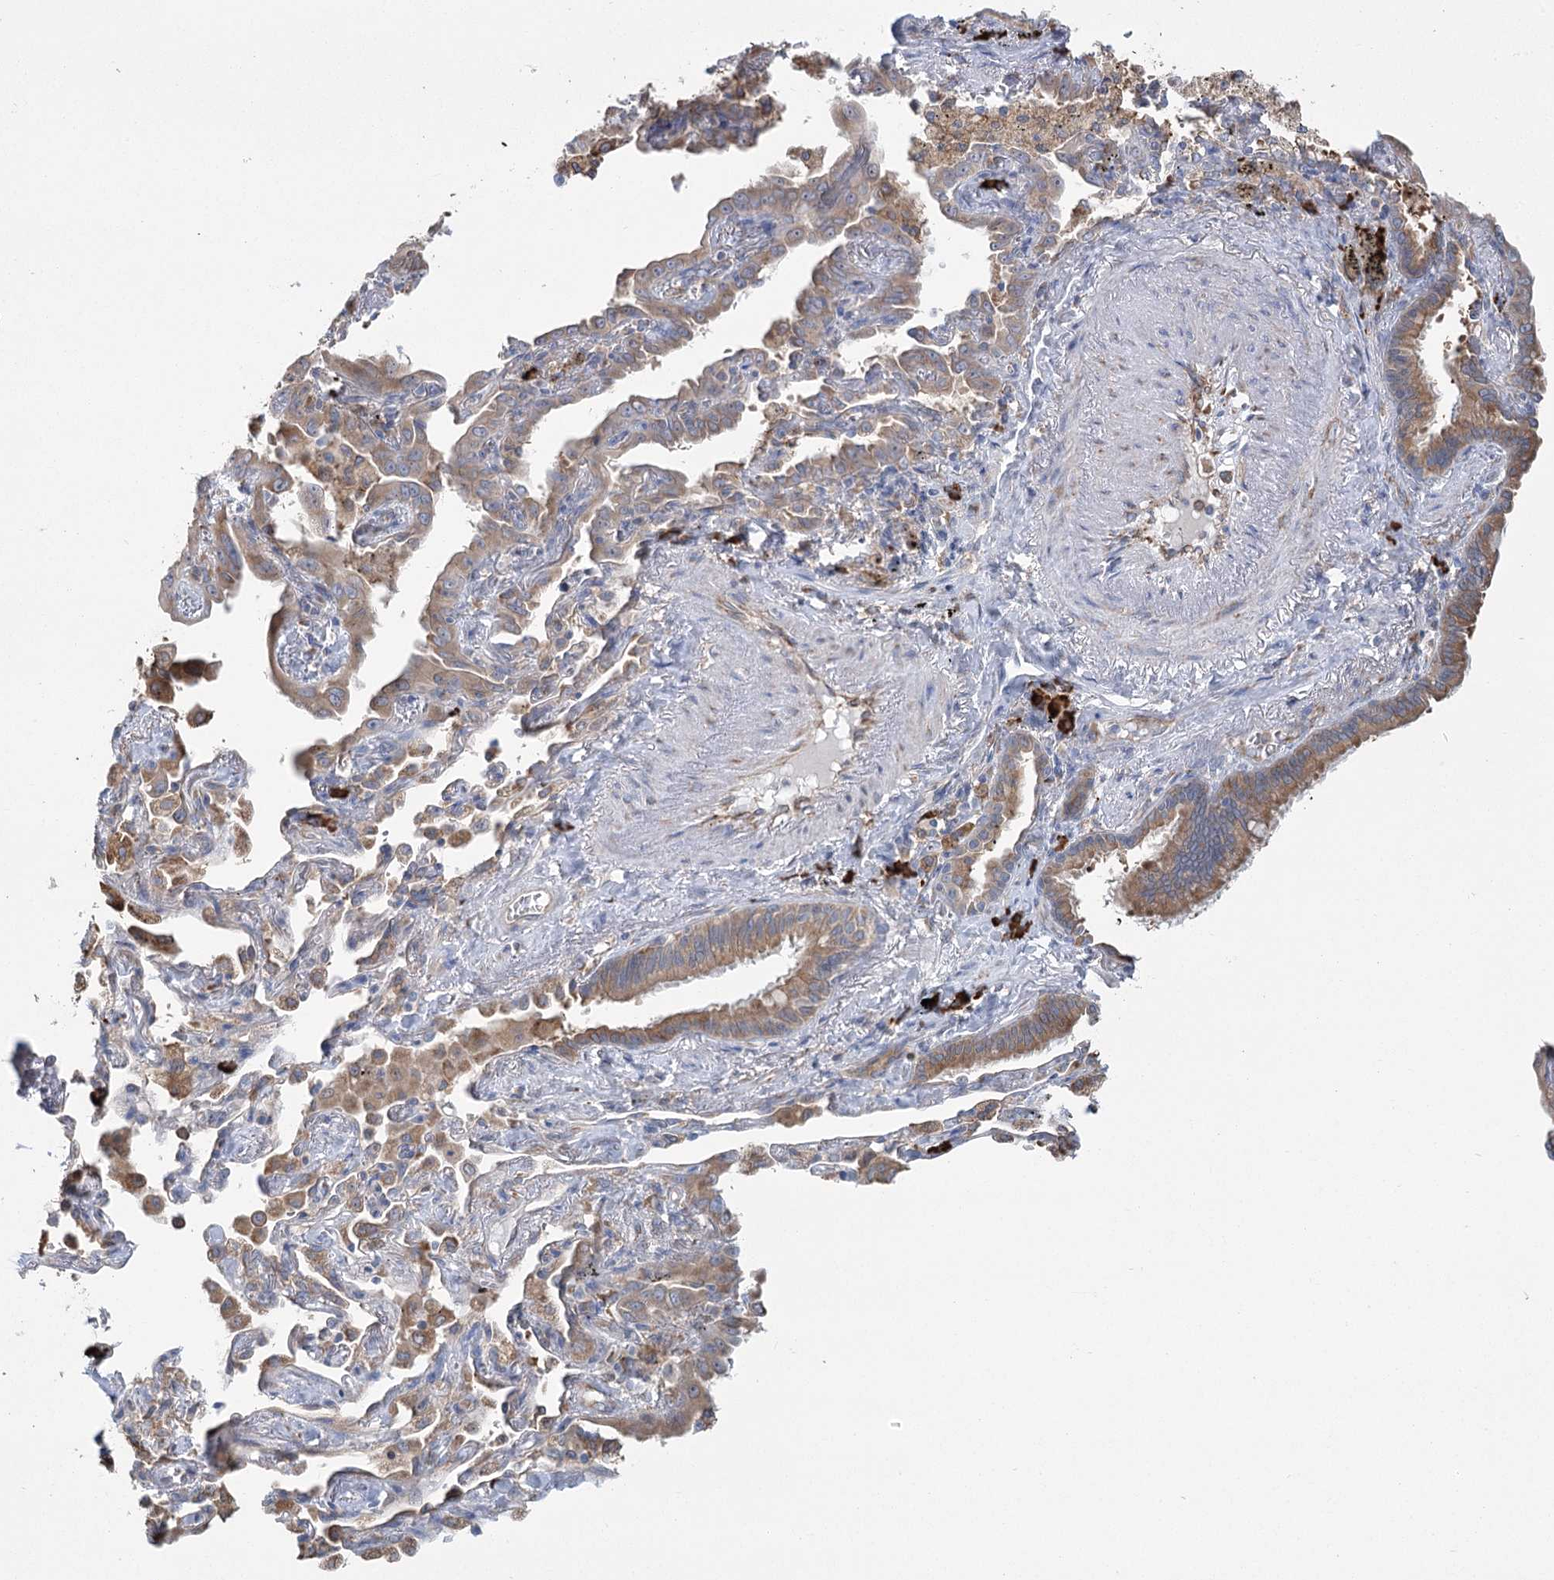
{"staining": {"intensity": "moderate", "quantity": "25%-75%", "location": "cytoplasmic/membranous"}, "tissue": "lung cancer", "cell_type": "Tumor cells", "image_type": "cancer", "snomed": [{"axis": "morphology", "description": "Adenocarcinoma, NOS"}, {"axis": "topography", "description": "Lung"}], "caption": "Protein expression by immunohistochemistry reveals moderate cytoplasmic/membranous expression in approximately 25%-75% of tumor cells in lung adenocarcinoma.", "gene": "METTL24", "patient": {"sex": "male", "age": 67}}